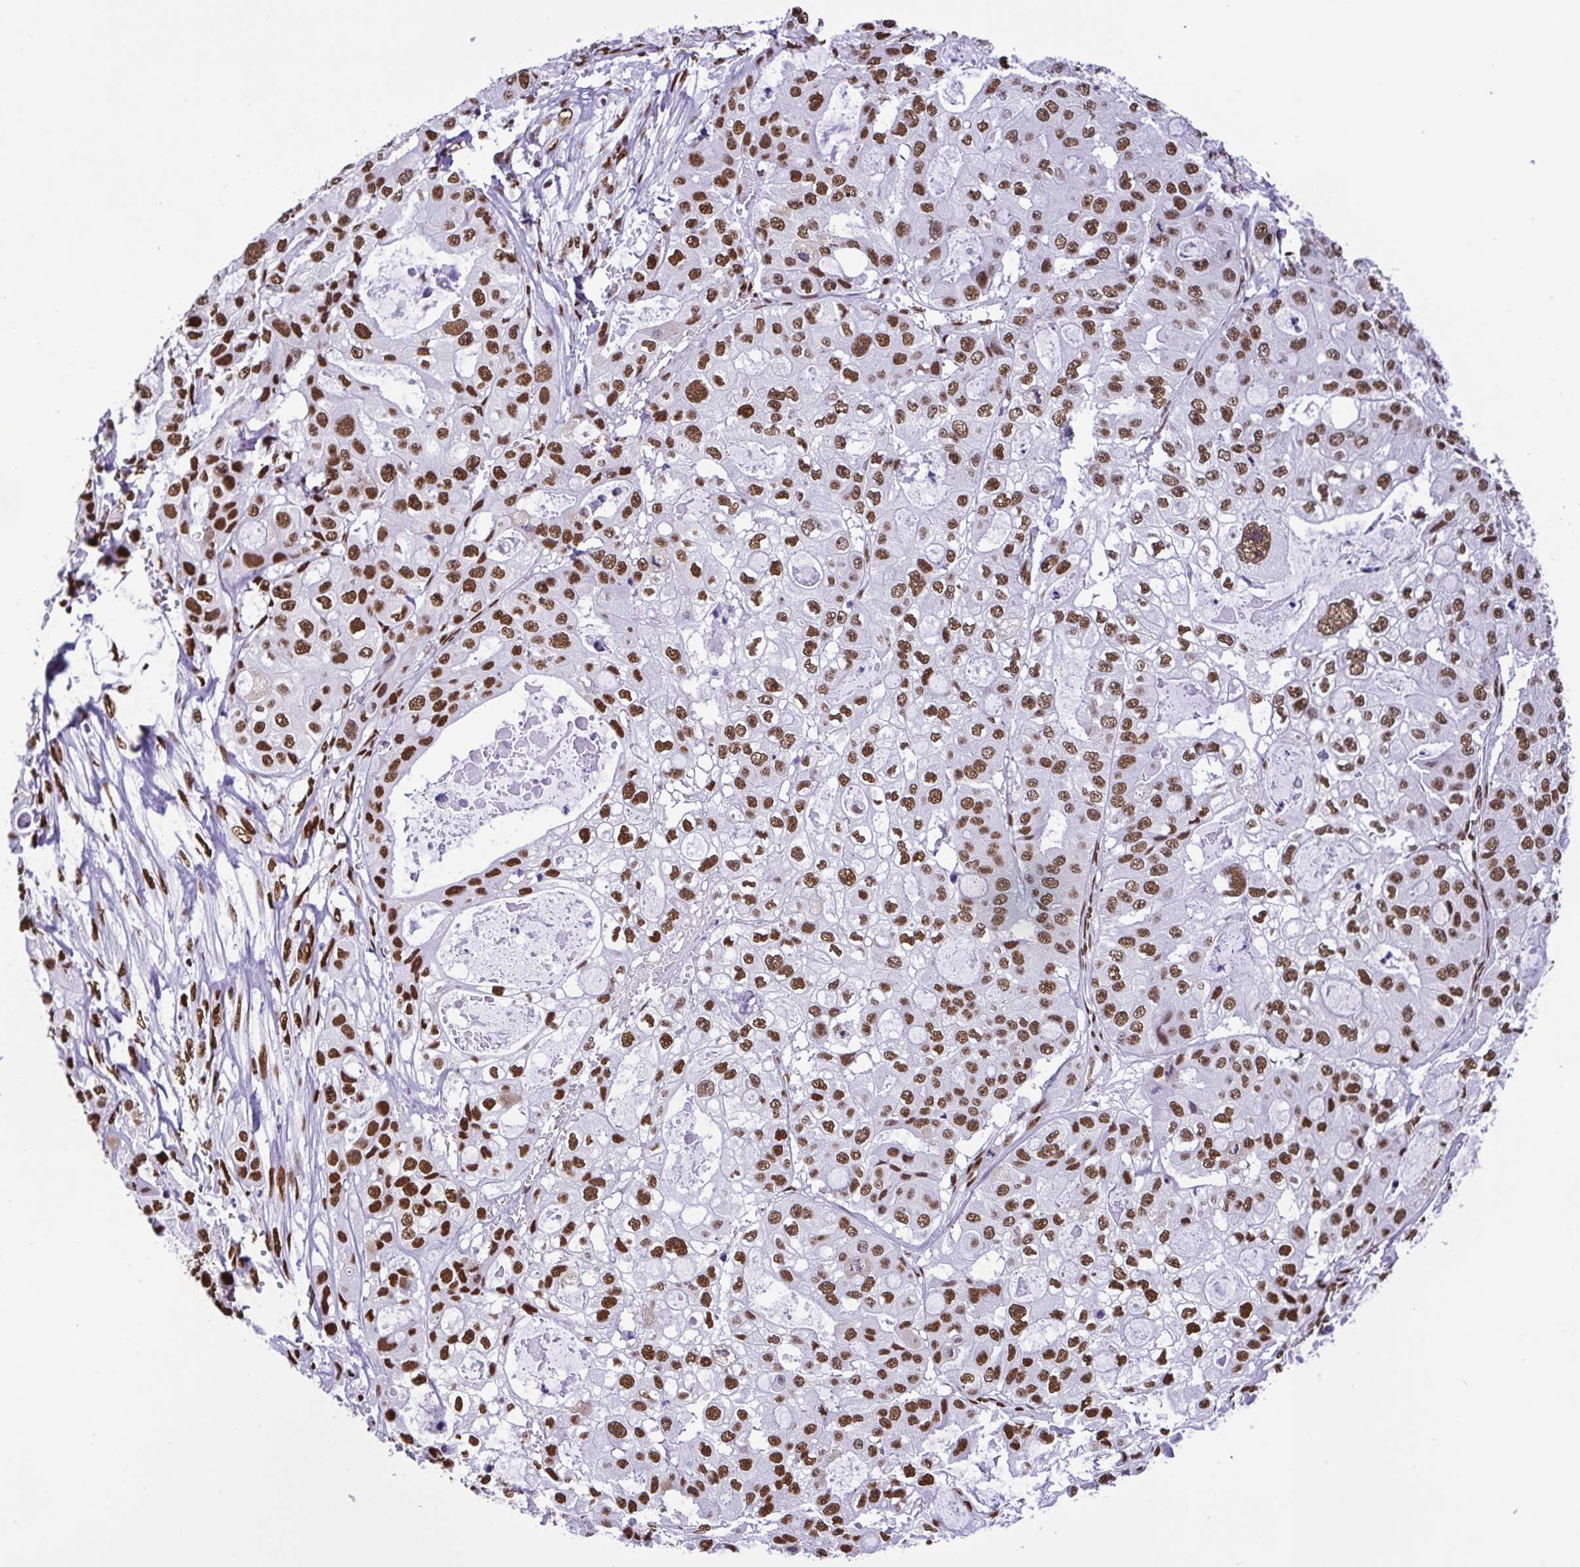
{"staining": {"intensity": "strong", "quantity": ">75%", "location": "nuclear"}, "tissue": "ovarian cancer", "cell_type": "Tumor cells", "image_type": "cancer", "snomed": [{"axis": "morphology", "description": "Cystadenocarcinoma, serous, NOS"}, {"axis": "topography", "description": "Ovary"}], "caption": "Immunohistochemical staining of ovarian cancer shows strong nuclear protein staining in approximately >75% of tumor cells. Using DAB (3,3'-diaminobenzidine) (brown) and hematoxylin (blue) stains, captured at high magnification using brightfield microscopy.", "gene": "TRIM28", "patient": {"sex": "female", "age": 56}}